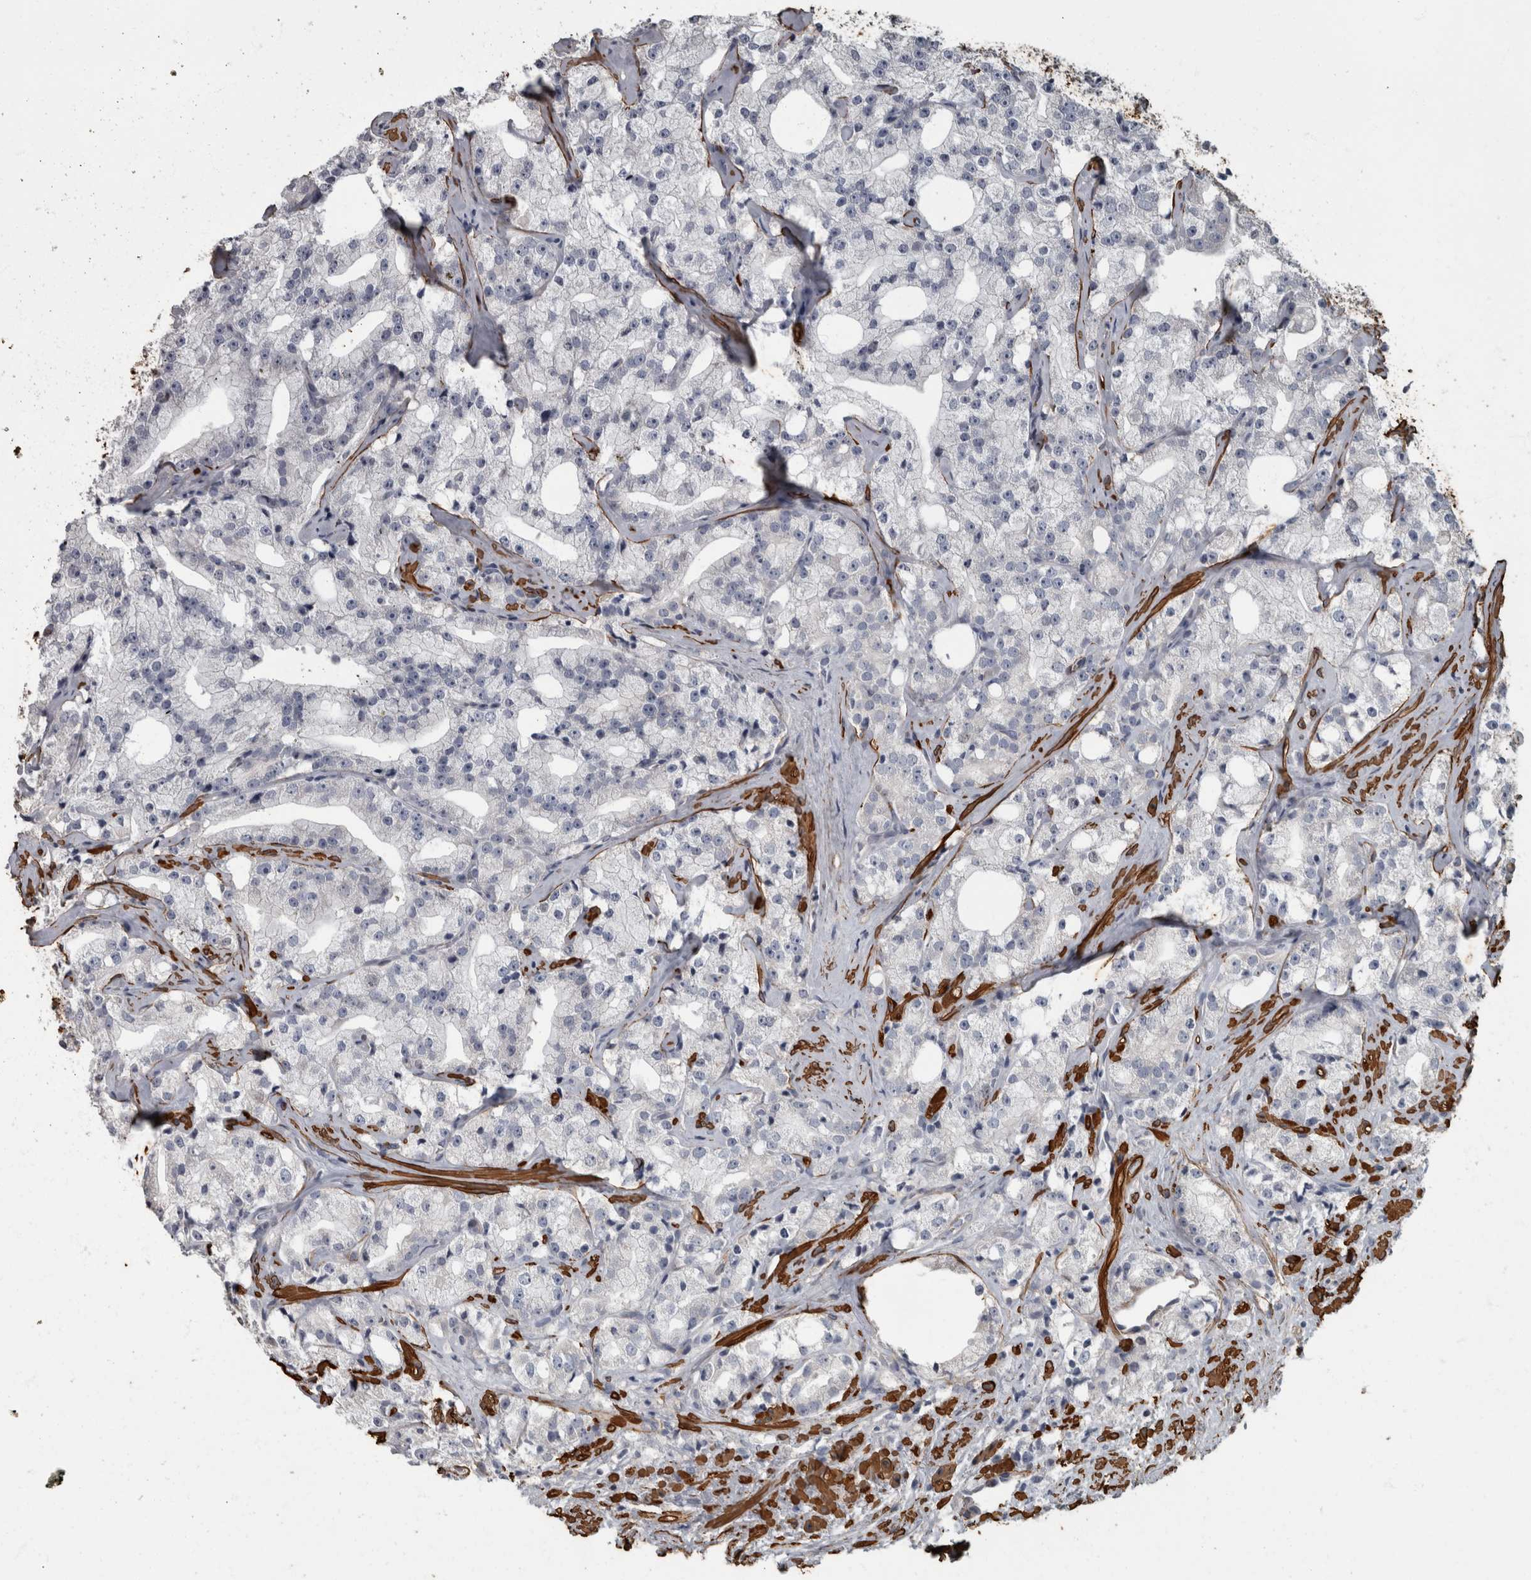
{"staining": {"intensity": "negative", "quantity": "none", "location": "none"}, "tissue": "prostate cancer", "cell_type": "Tumor cells", "image_type": "cancer", "snomed": [{"axis": "morphology", "description": "Adenocarcinoma, High grade"}, {"axis": "topography", "description": "Prostate"}], "caption": "IHC of human high-grade adenocarcinoma (prostate) demonstrates no positivity in tumor cells.", "gene": "MASTL", "patient": {"sex": "male", "age": 64}}